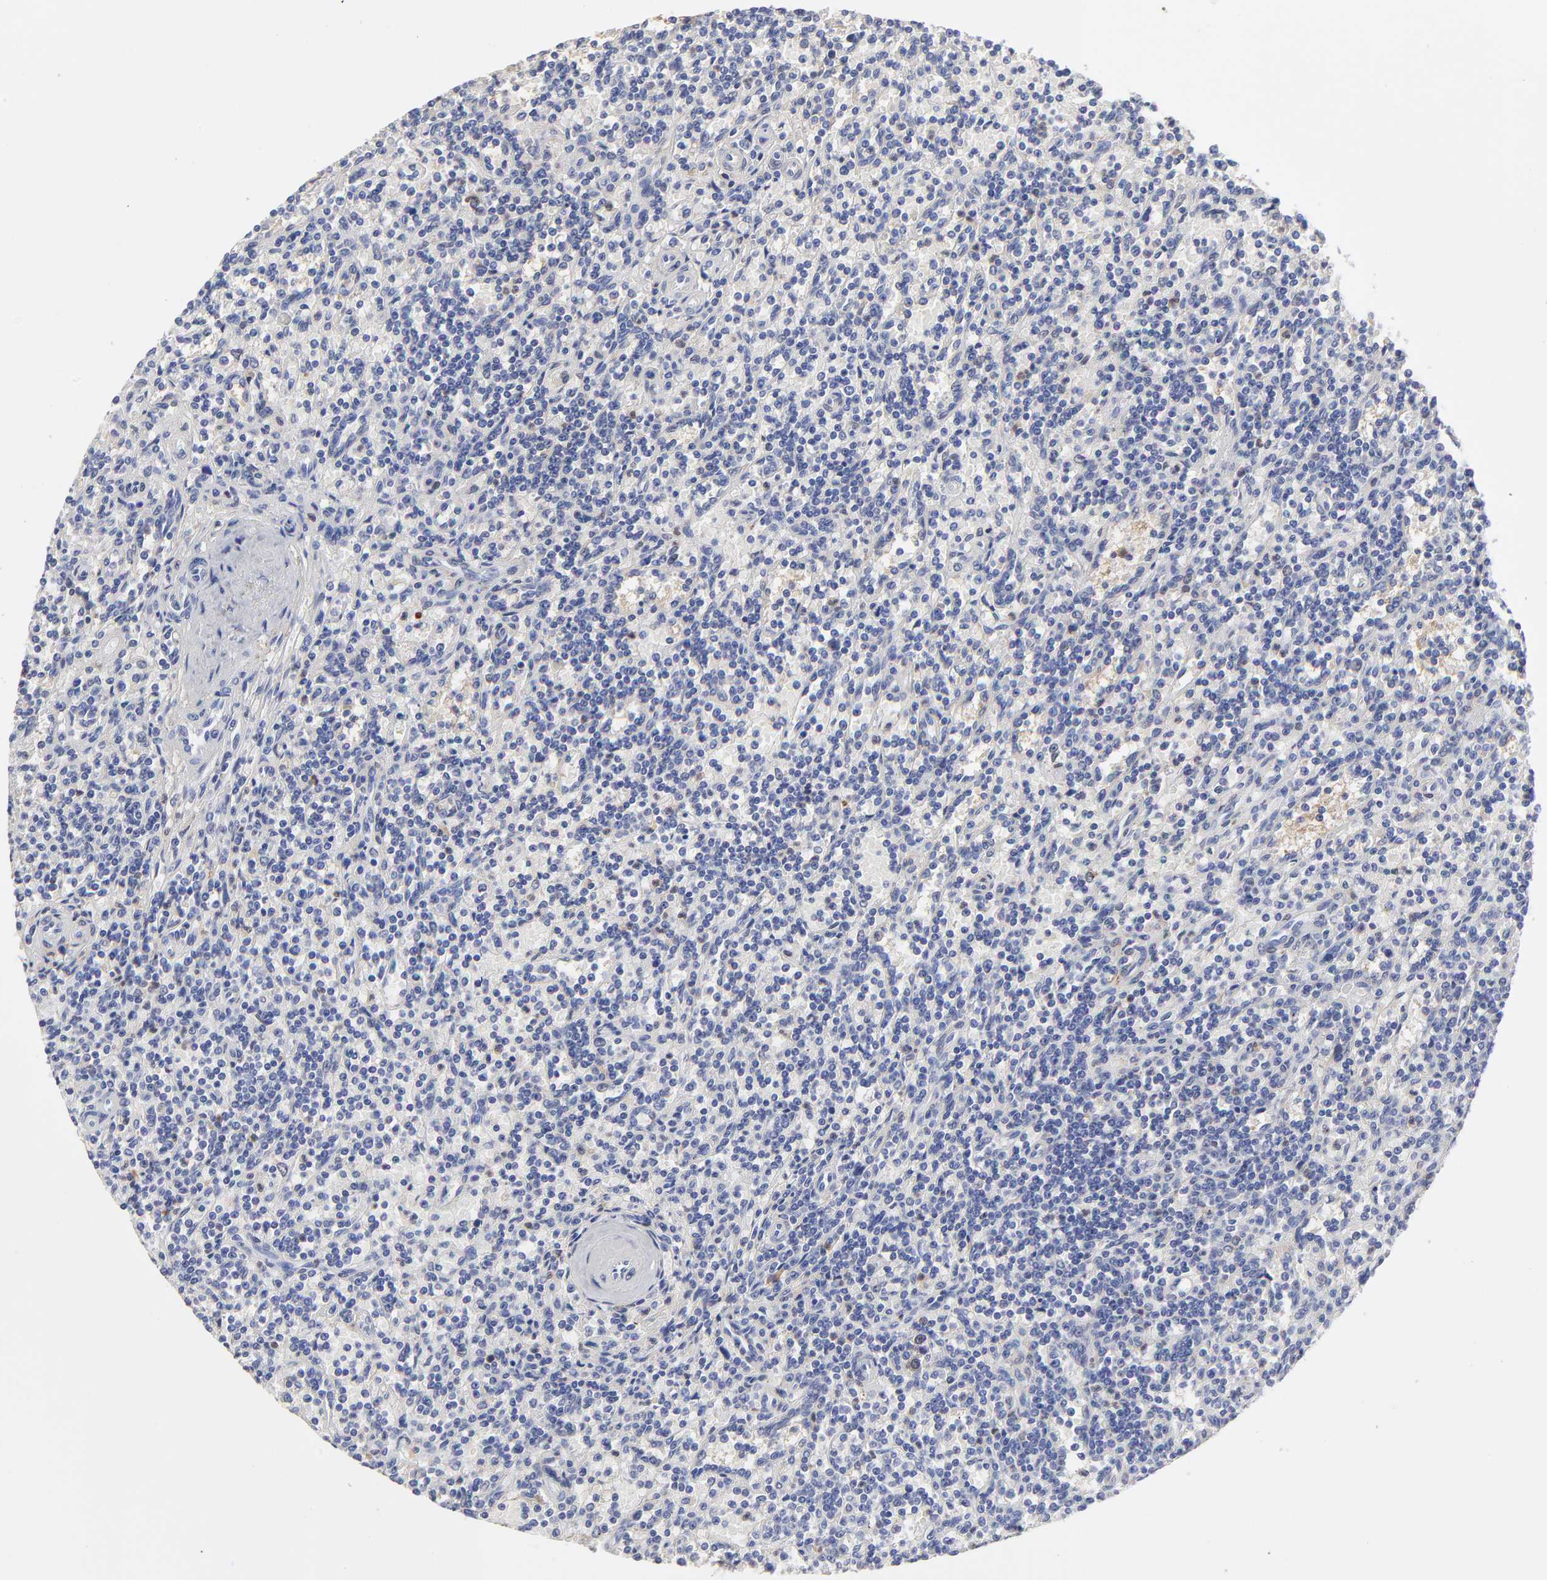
{"staining": {"intensity": "strong", "quantity": "<25%", "location": "nuclear"}, "tissue": "lymphoma", "cell_type": "Tumor cells", "image_type": "cancer", "snomed": [{"axis": "morphology", "description": "Malignant lymphoma, non-Hodgkin's type, Low grade"}, {"axis": "topography", "description": "Spleen"}], "caption": "Lymphoma stained with a brown dye displays strong nuclear positive staining in about <25% of tumor cells.", "gene": "SMARCA1", "patient": {"sex": "male", "age": 73}}